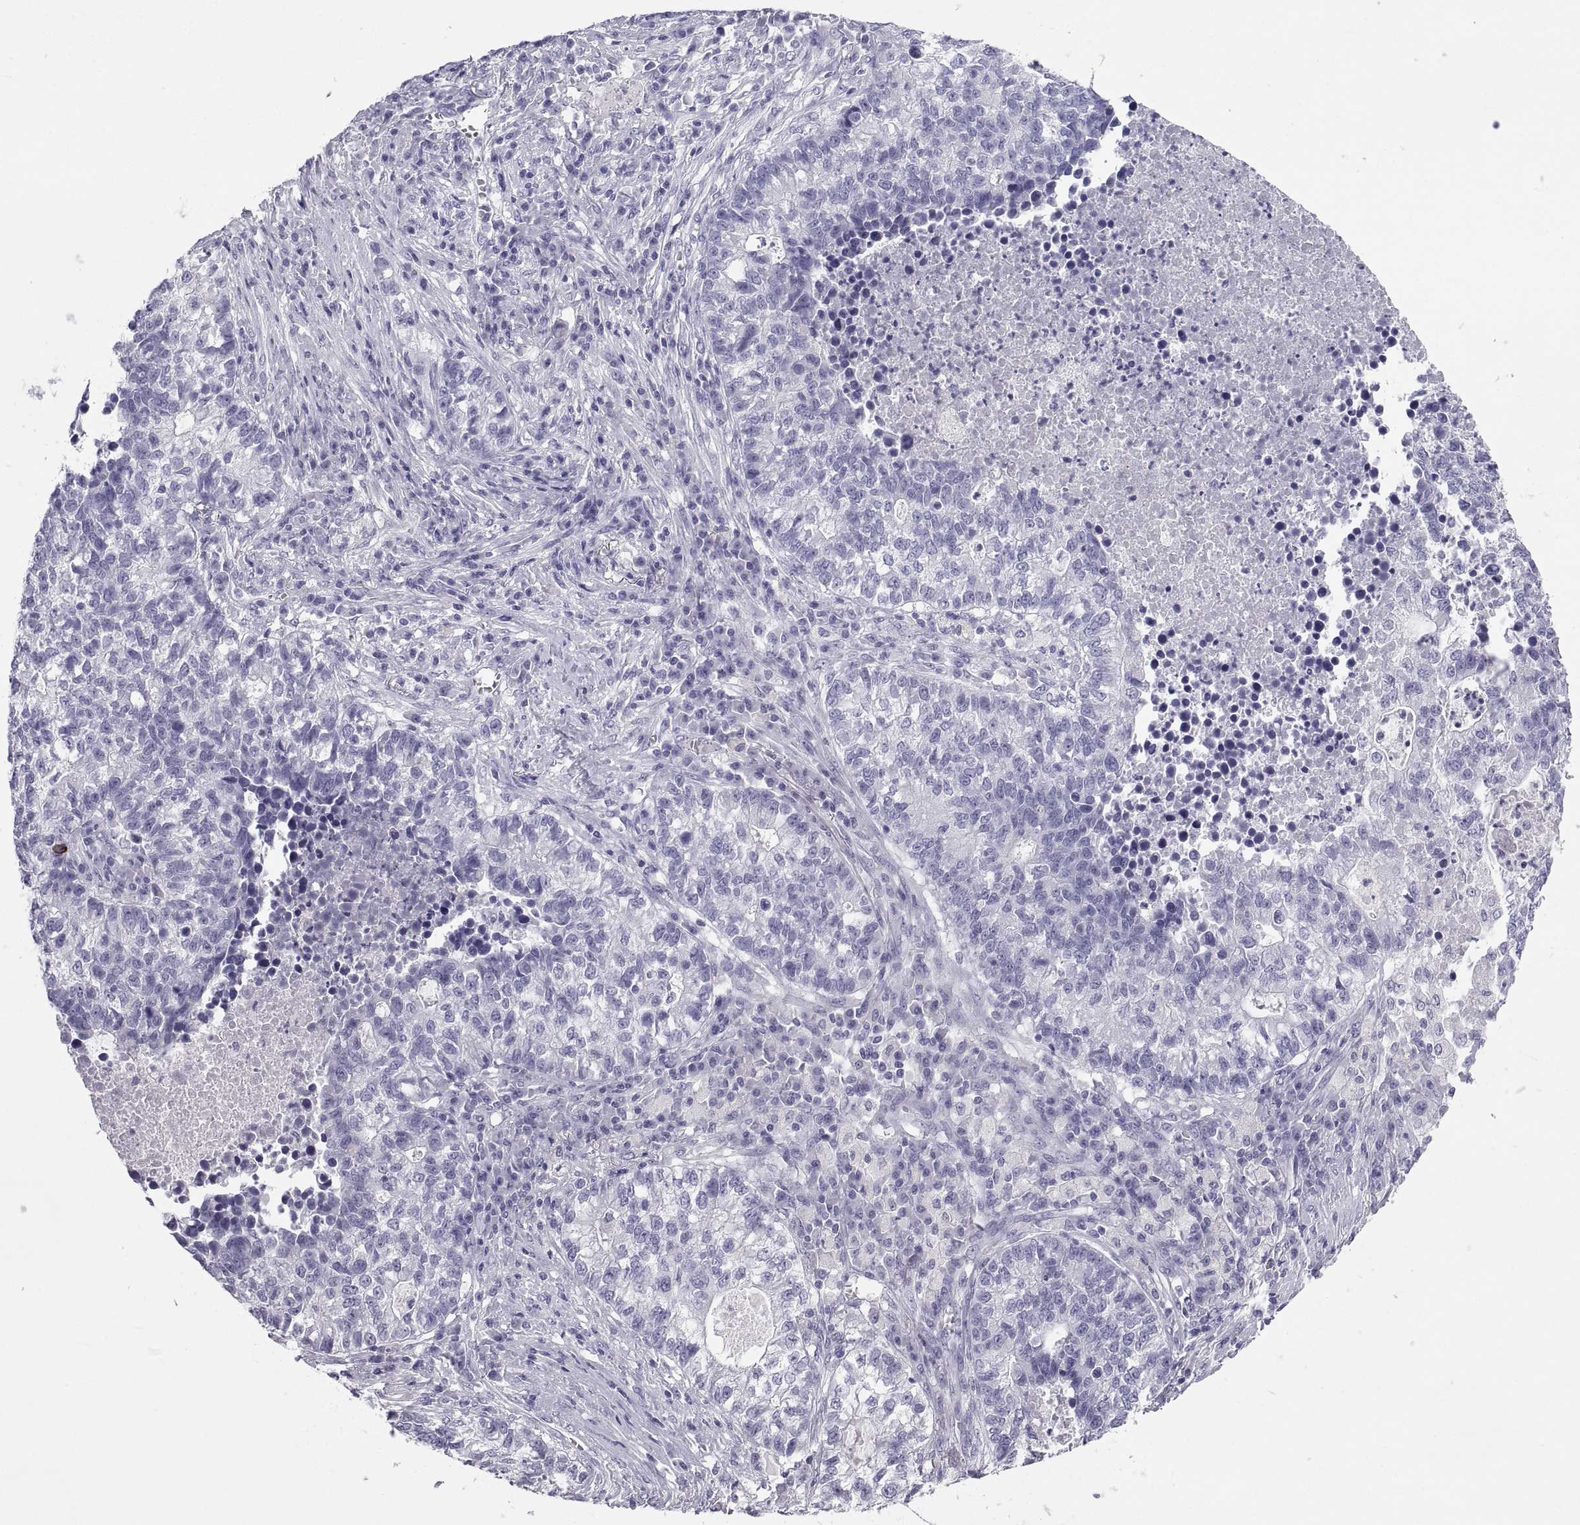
{"staining": {"intensity": "negative", "quantity": "none", "location": "none"}, "tissue": "lung cancer", "cell_type": "Tumor cells", "image_type": "cancer", "snomed": [{"axis": "morphology", "description": "Adenocarcinoma, NOS"}, {"axis": "topography", "description": "Lung"}], "caption": "Lung cancer was stained to show a protein in brown. There is no significant expression in tumor cells.", "gene": "PCSK1N", "patient": {"sex": "male", "age": 57}}